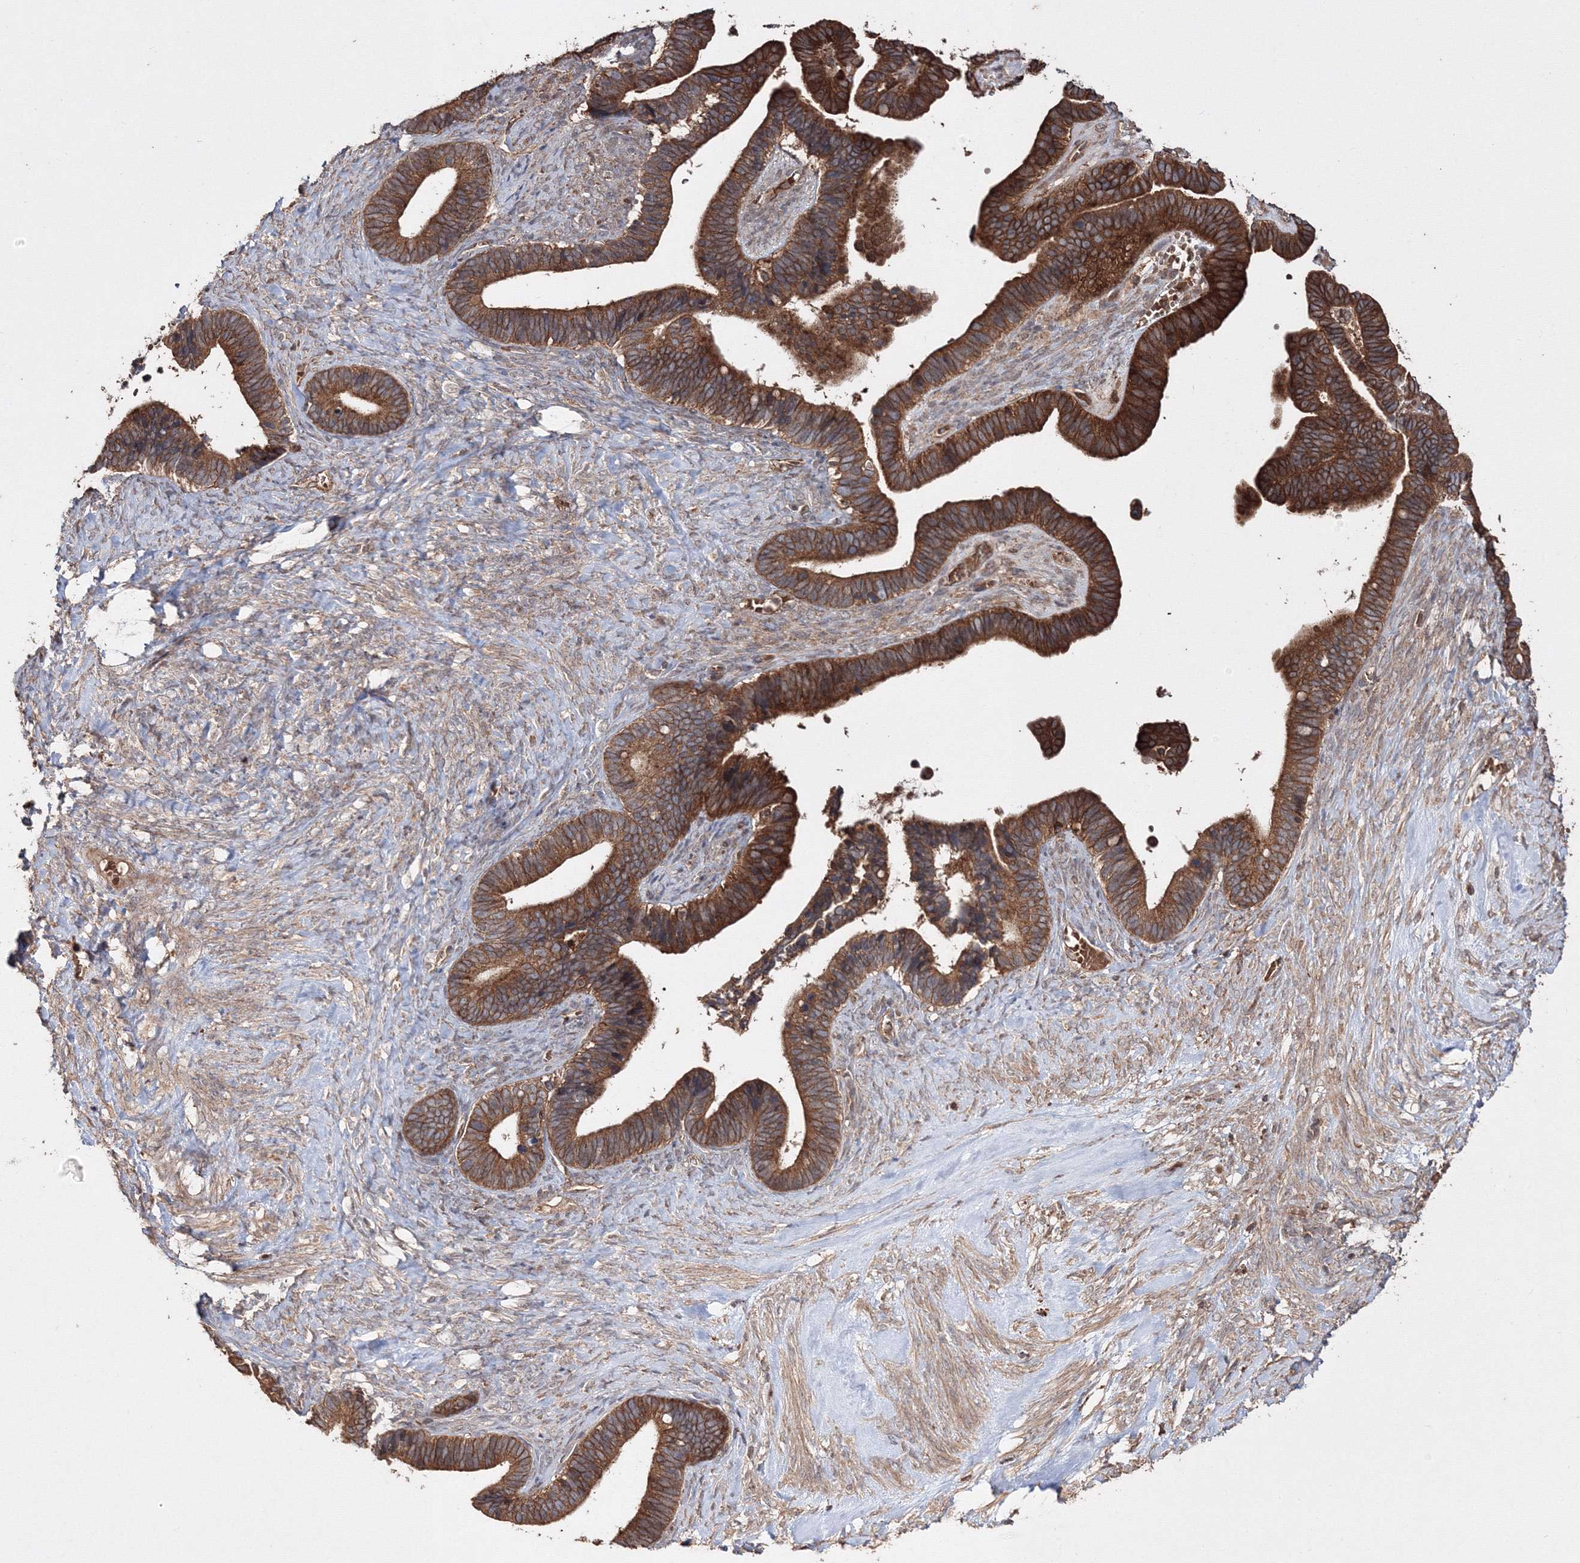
{"staining": {"intensity": "strong", "quantity": ">75%", "location": "cytoplasmic/membranous"}, "tissue": "ovarian cancer", "cell_type": "Tumor cells", "image_type": "cancer", "snomed": [{"axis": "morphology", "description": "Cystadenocarcinoma, serous, NOS"}, {"axis": "topography", "description": "Ovary"}], "caption": "Ovarian cancer stained with a brown dye exhibits strong cytoplasmic/membranous positive staining in about >75% of tumor cells.", "gene": "DDO", "patient": {"sex": "female", "age": 56}}